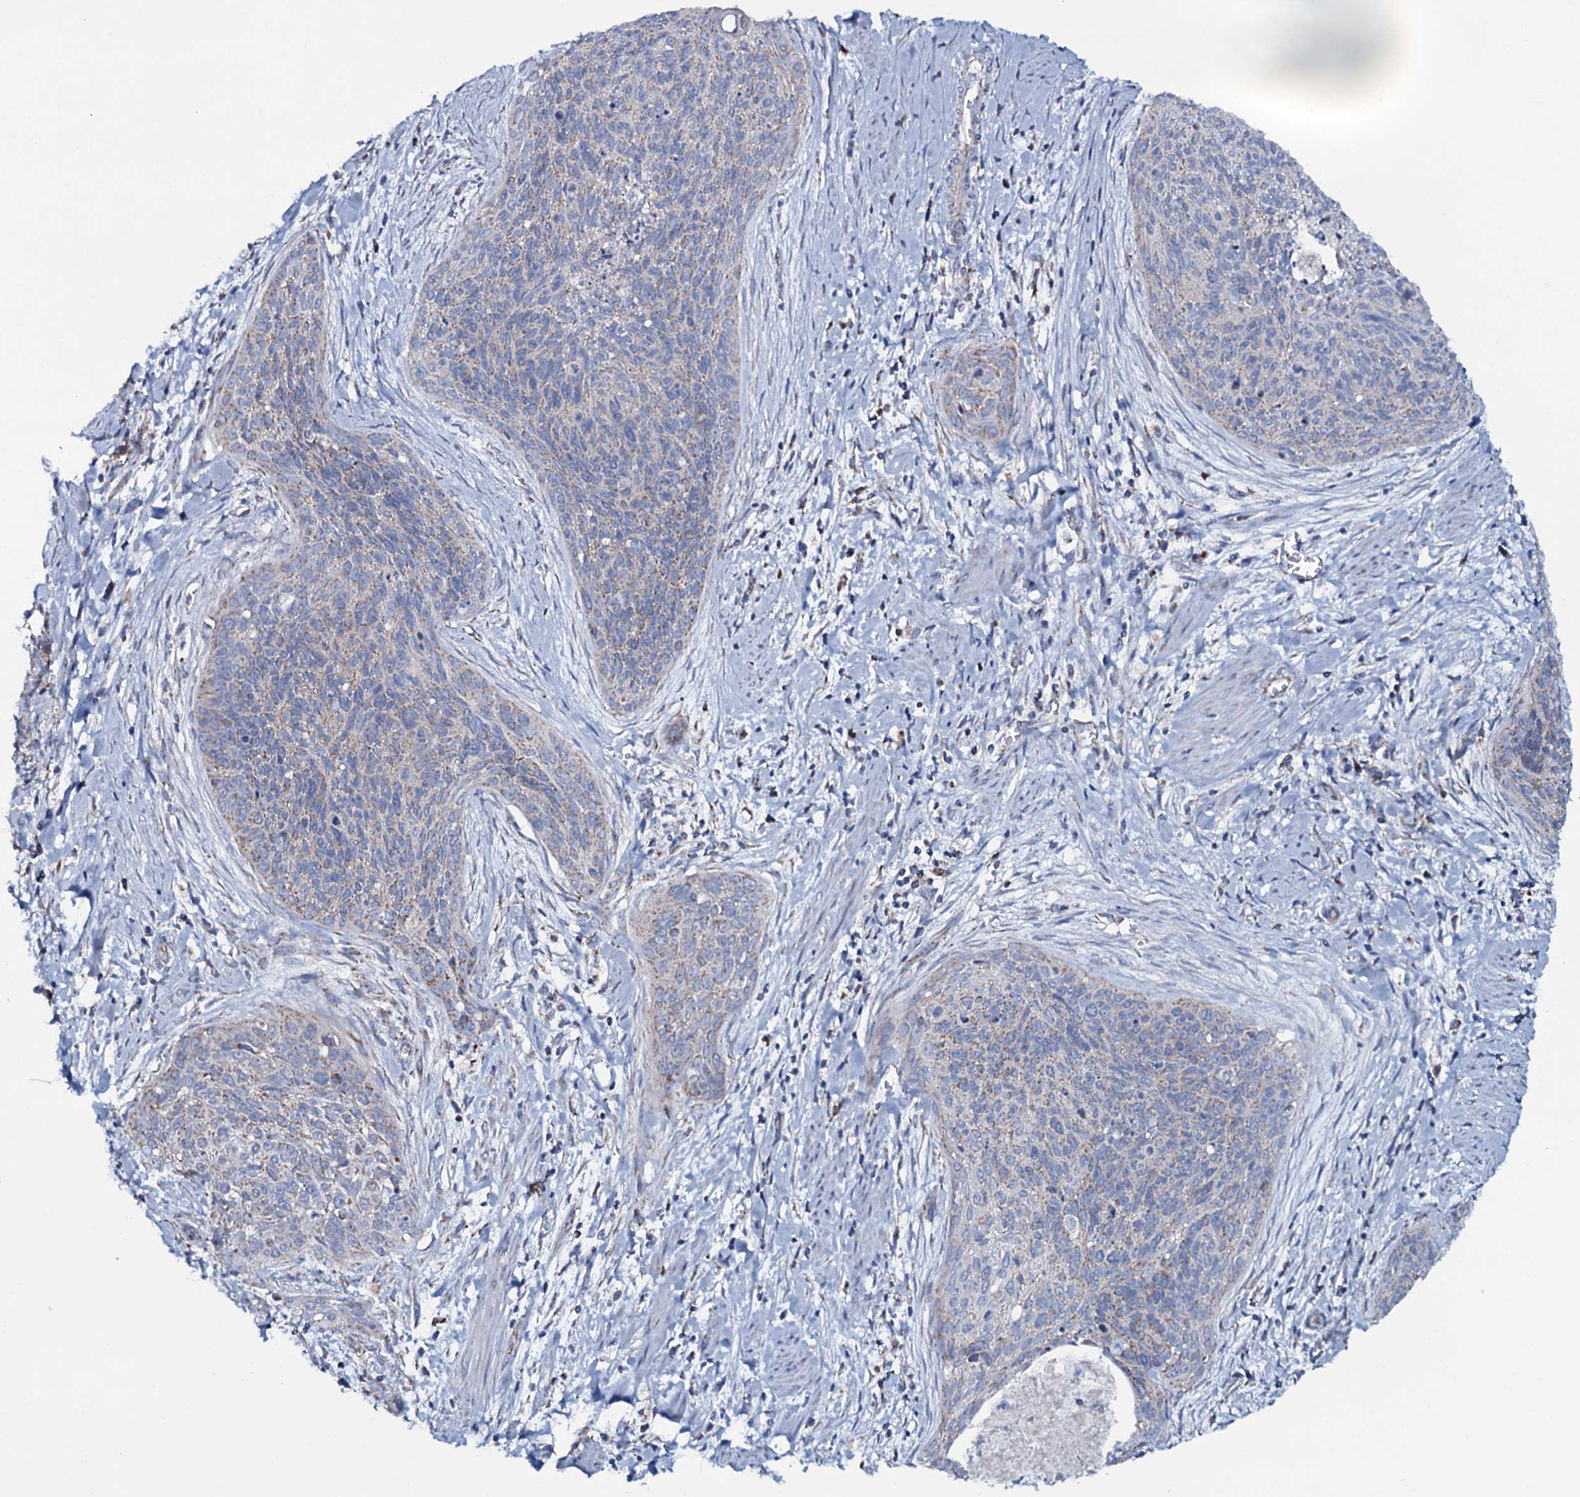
{"staining": {"intensity": "moderate", "quantity": "<25%", "location": "cytoplasmic/membranous"}, "tissue": "cervical cancer", "cell_type": "Tumor cells", "image_type": "cancer", "snomed": [{"axis": "morphology", "description": "Squamous cell carcinoma, NOS"}, {"axis": "topography", "description": "Cervix"}], "caption": "Cervical cancer stained with a protein marker reveals moderate staining in tumor cells.", "gene": "MRPS35", "patient": {"sex": "female", "age": 55}}